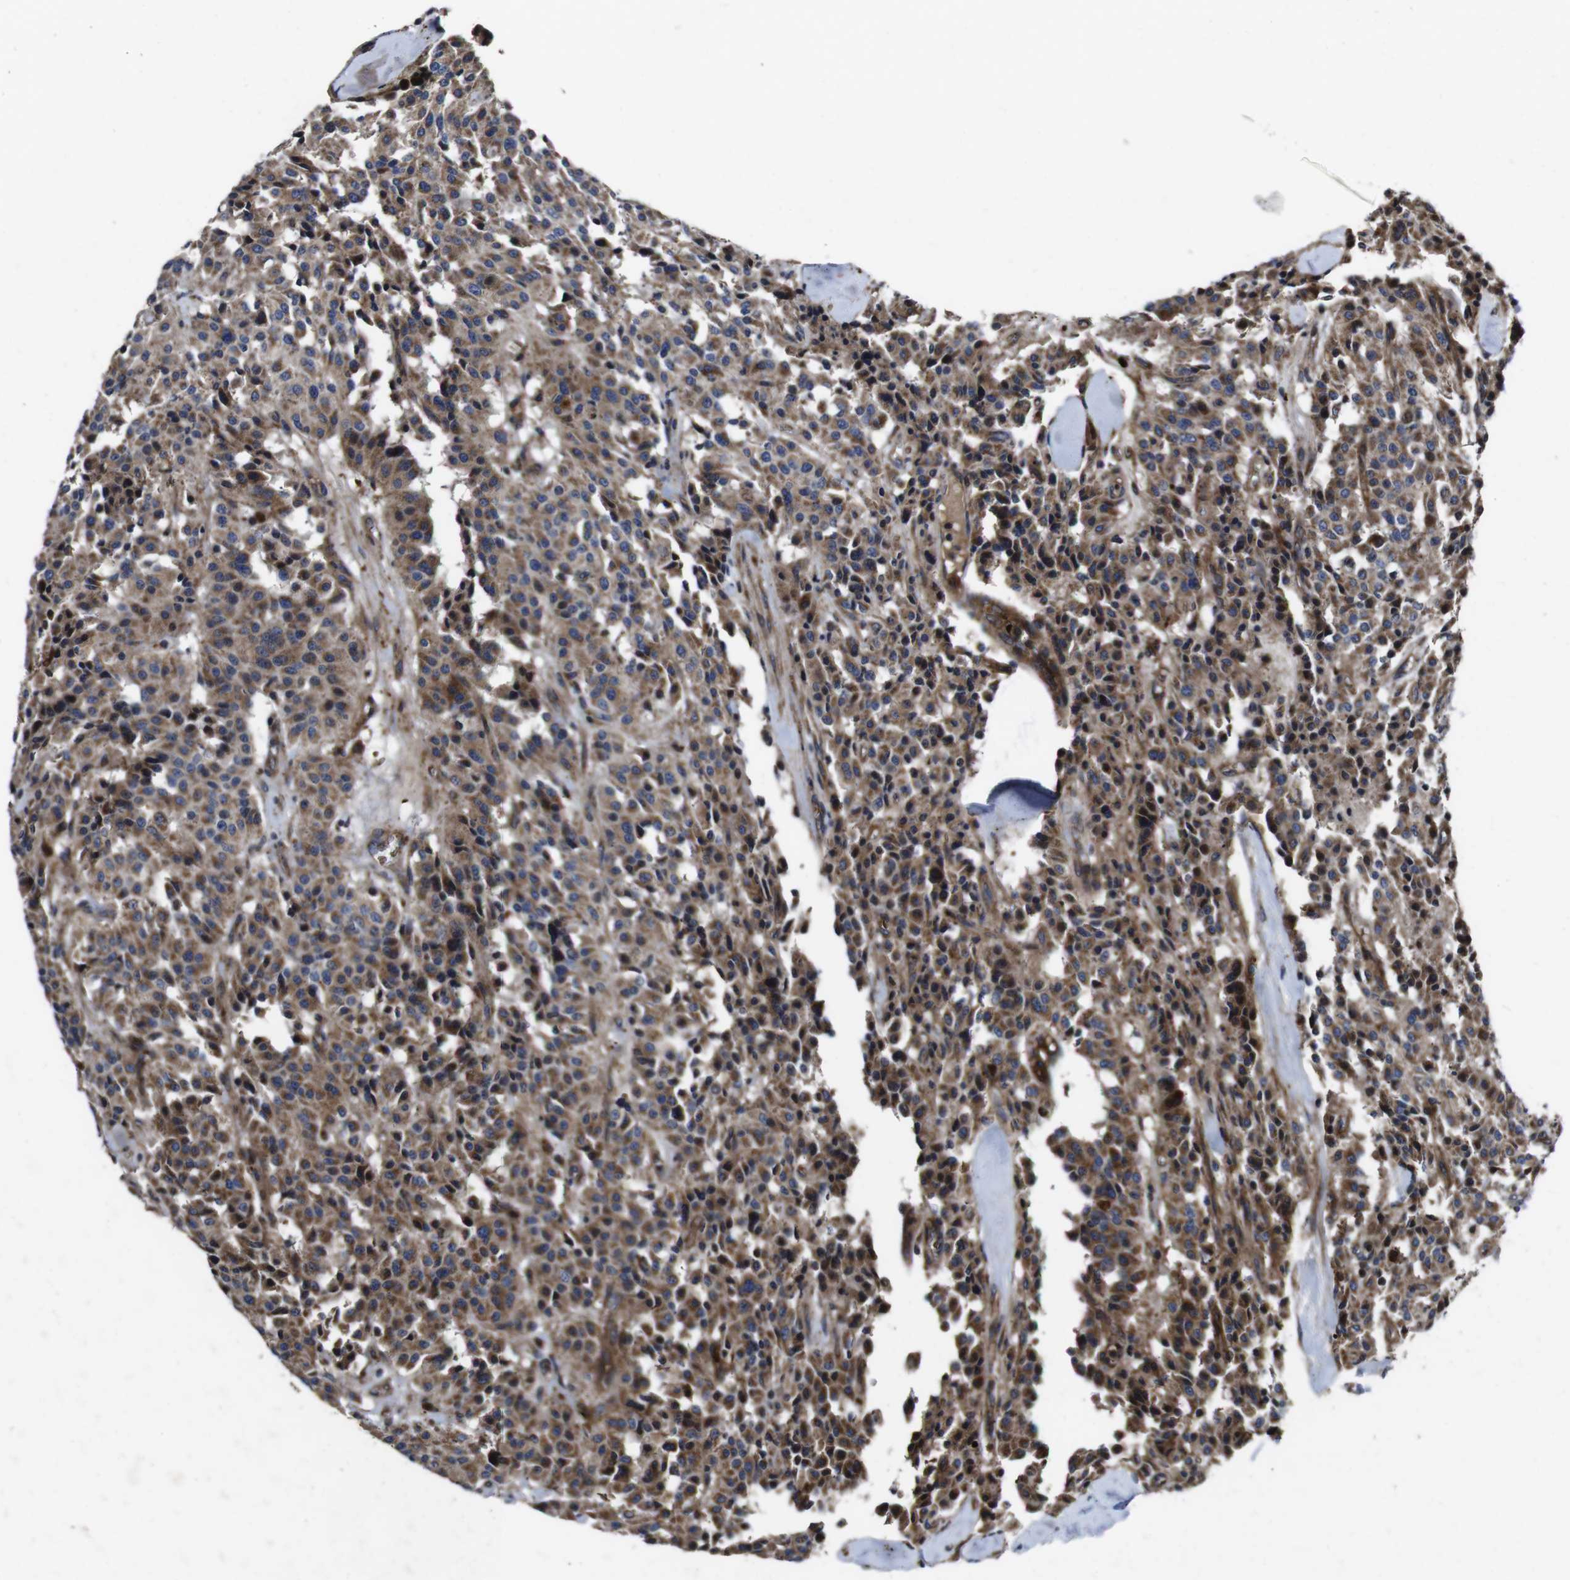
{"staining": {"intensity": "moderate", "quantity": ">75%", "location": "cytoplasmic/membranous"}, "tissue": "carcinoid", "cell_type": "Tumor cells", "image_type": "cancer", "snomed": [{"axis": "morphology", "description": "Carcinoid, malignant, NOS"}, {"axis": "topography", "description": "Lung"}], "caption": "High-magnification brightfield microscopy of carcinoid stained with DAB (3,3'-diaminobenzidine) (brown) and counterstained with hematoxylin (blue). tumor cells exhibit moderate cytoplasmic/membranous positivity is identified in about>75% of cells.", "gene": "SMYD3", "patient": {"sex": "male", "age": 30}}